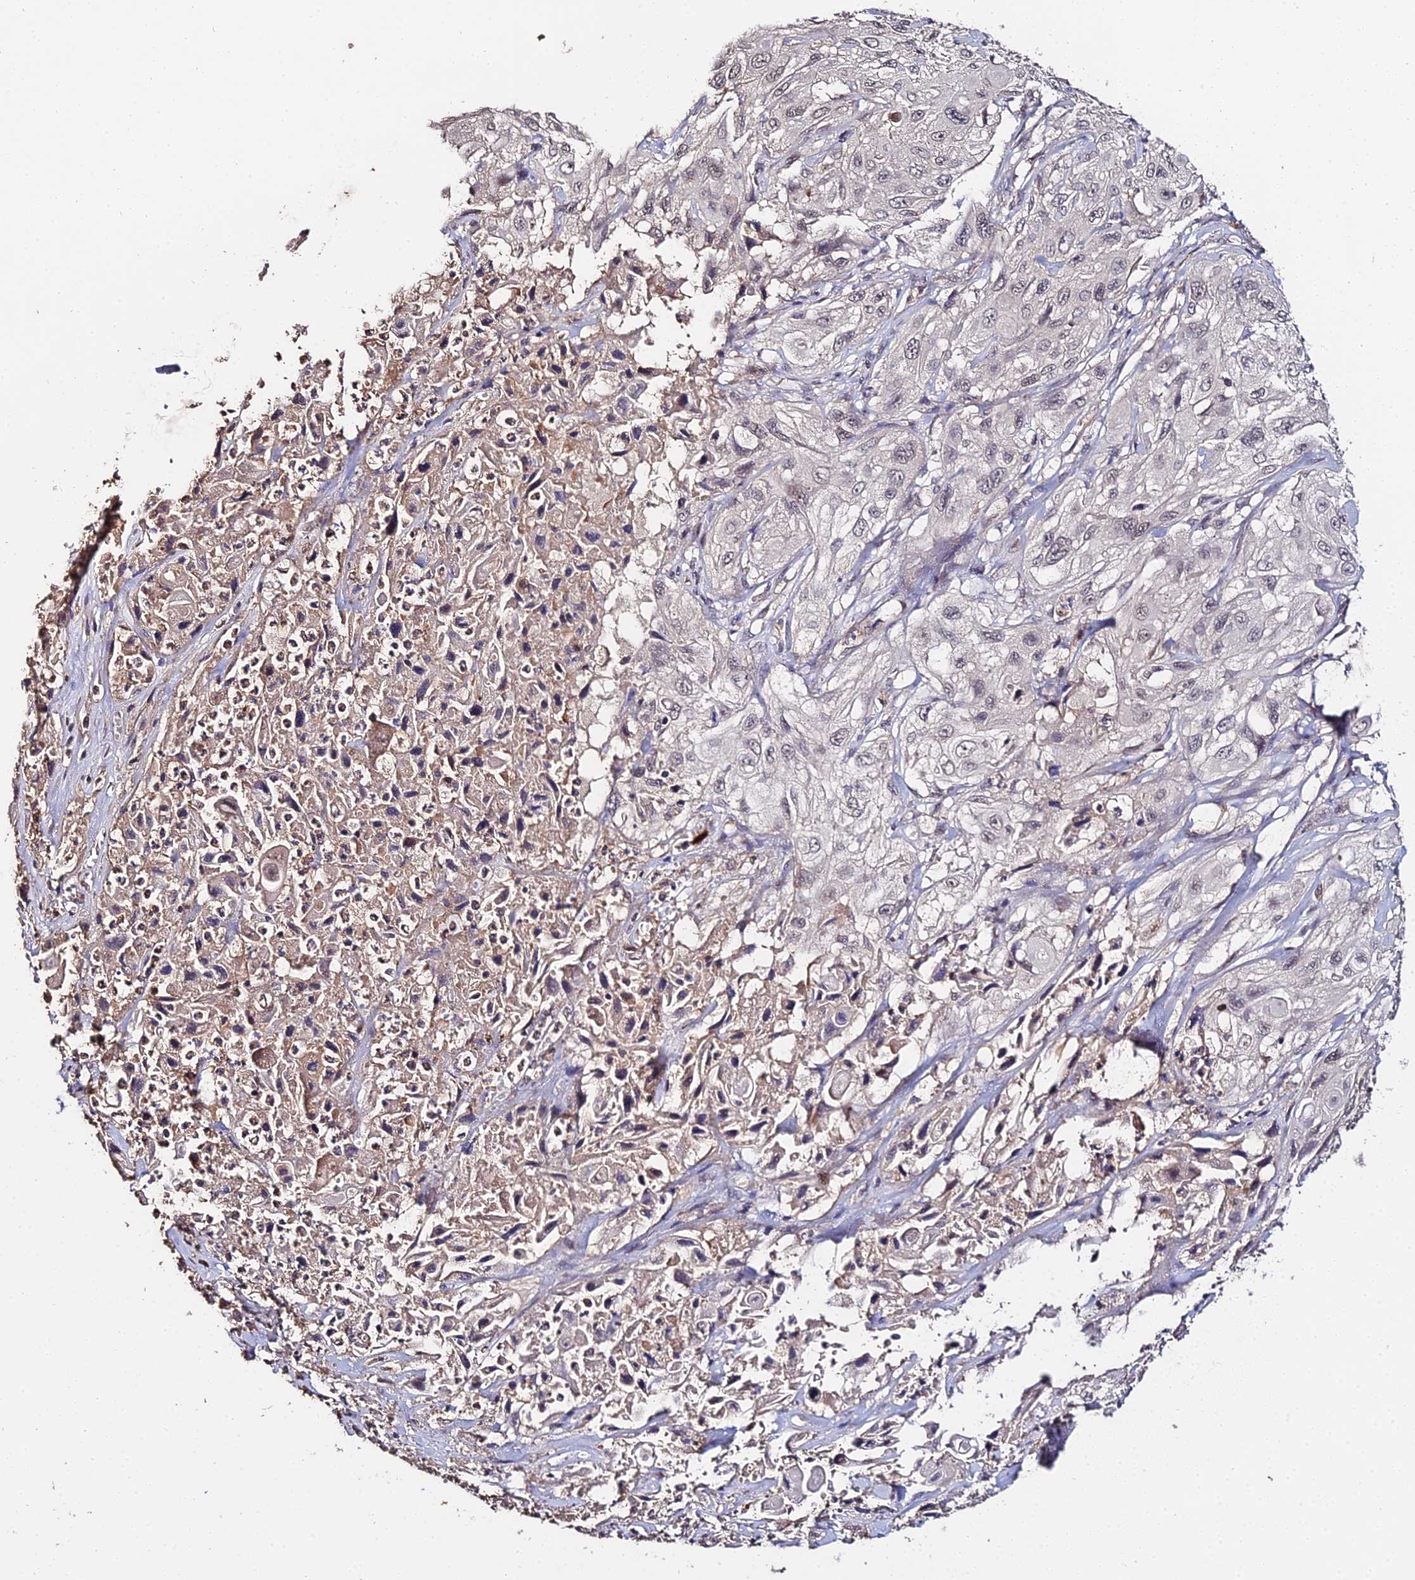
{"staining": {"intensity": "weak", "quantity": "<25%", "location": "nuclear"}, "tissue": "cervical cancer", "cell_type": "Tumor cells", "image_type": "cancer", "snomed": [{"axis": "morphology", "description": "Squamous cell carcinoma, NOS"}, {"axis": "topography", "description": "Cervix"}], "caption": "Cervical cancer (squamous cell carcinoma) was stained to show a protein in brown. There is no significant staining in tumor cells. (DAB (3,3'-diaminobenzidine) immunohistochemistry (IHC) with hematoxylin counter stain).", "gene": "LSM5", "patient": {"sex": "female", "age": 42}}